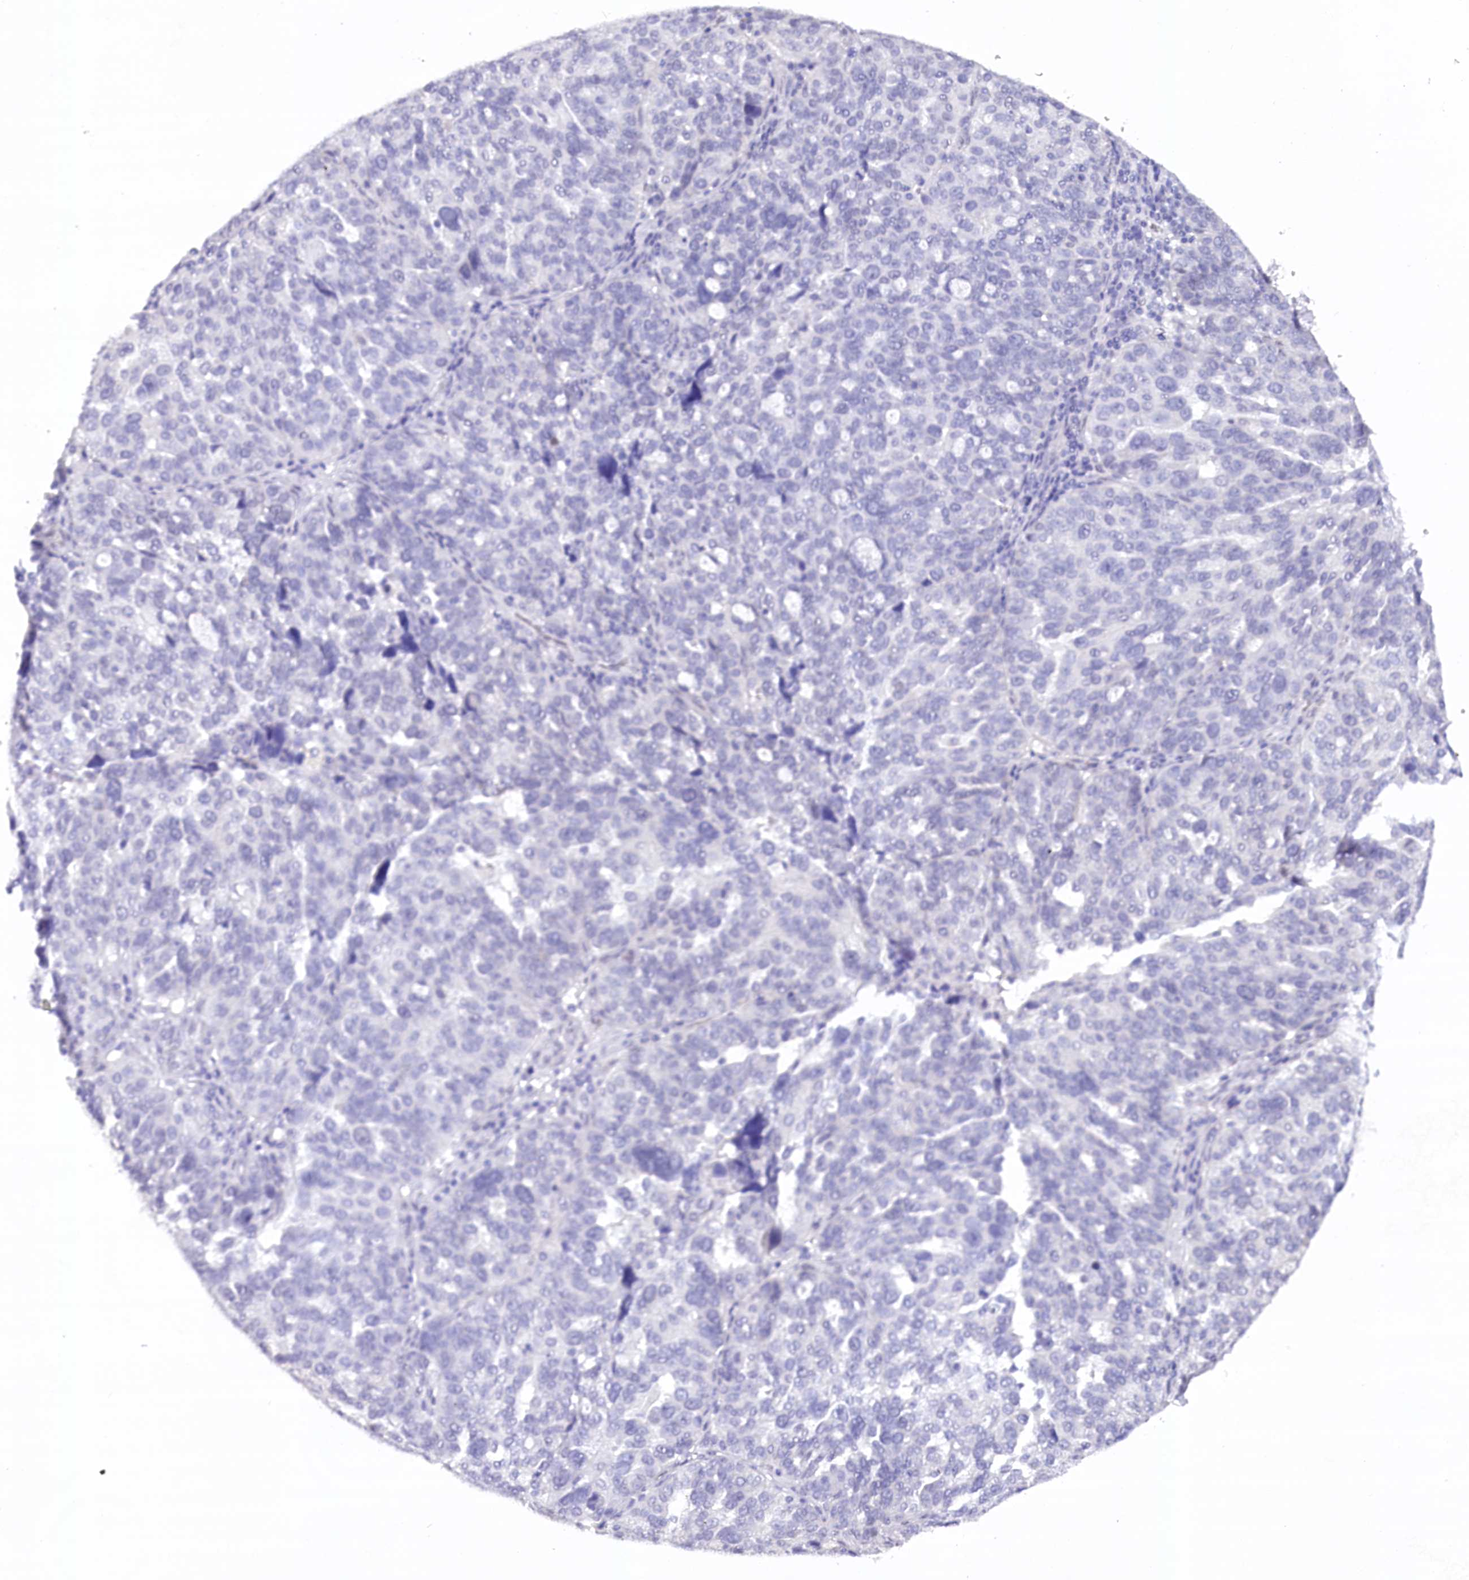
{"staining": {"intensity": "negative", "quantity": "none", "location": "none"}, "tissue": "ovarian cancer", "cell_type": "Tumor cells", "image_type": "cancer", "snomed": [{"axis": "morphology", "description": "Cystadenocarcinoma, serous, NOS"}, {"axis": "topography", "description": "Ovary"}], "caption": "Image shows no significant protein positivity in tumor cells of ovarian cancer.", "gene": "HNRNPA0", "patient": {"sex": "female", "age": 59}}